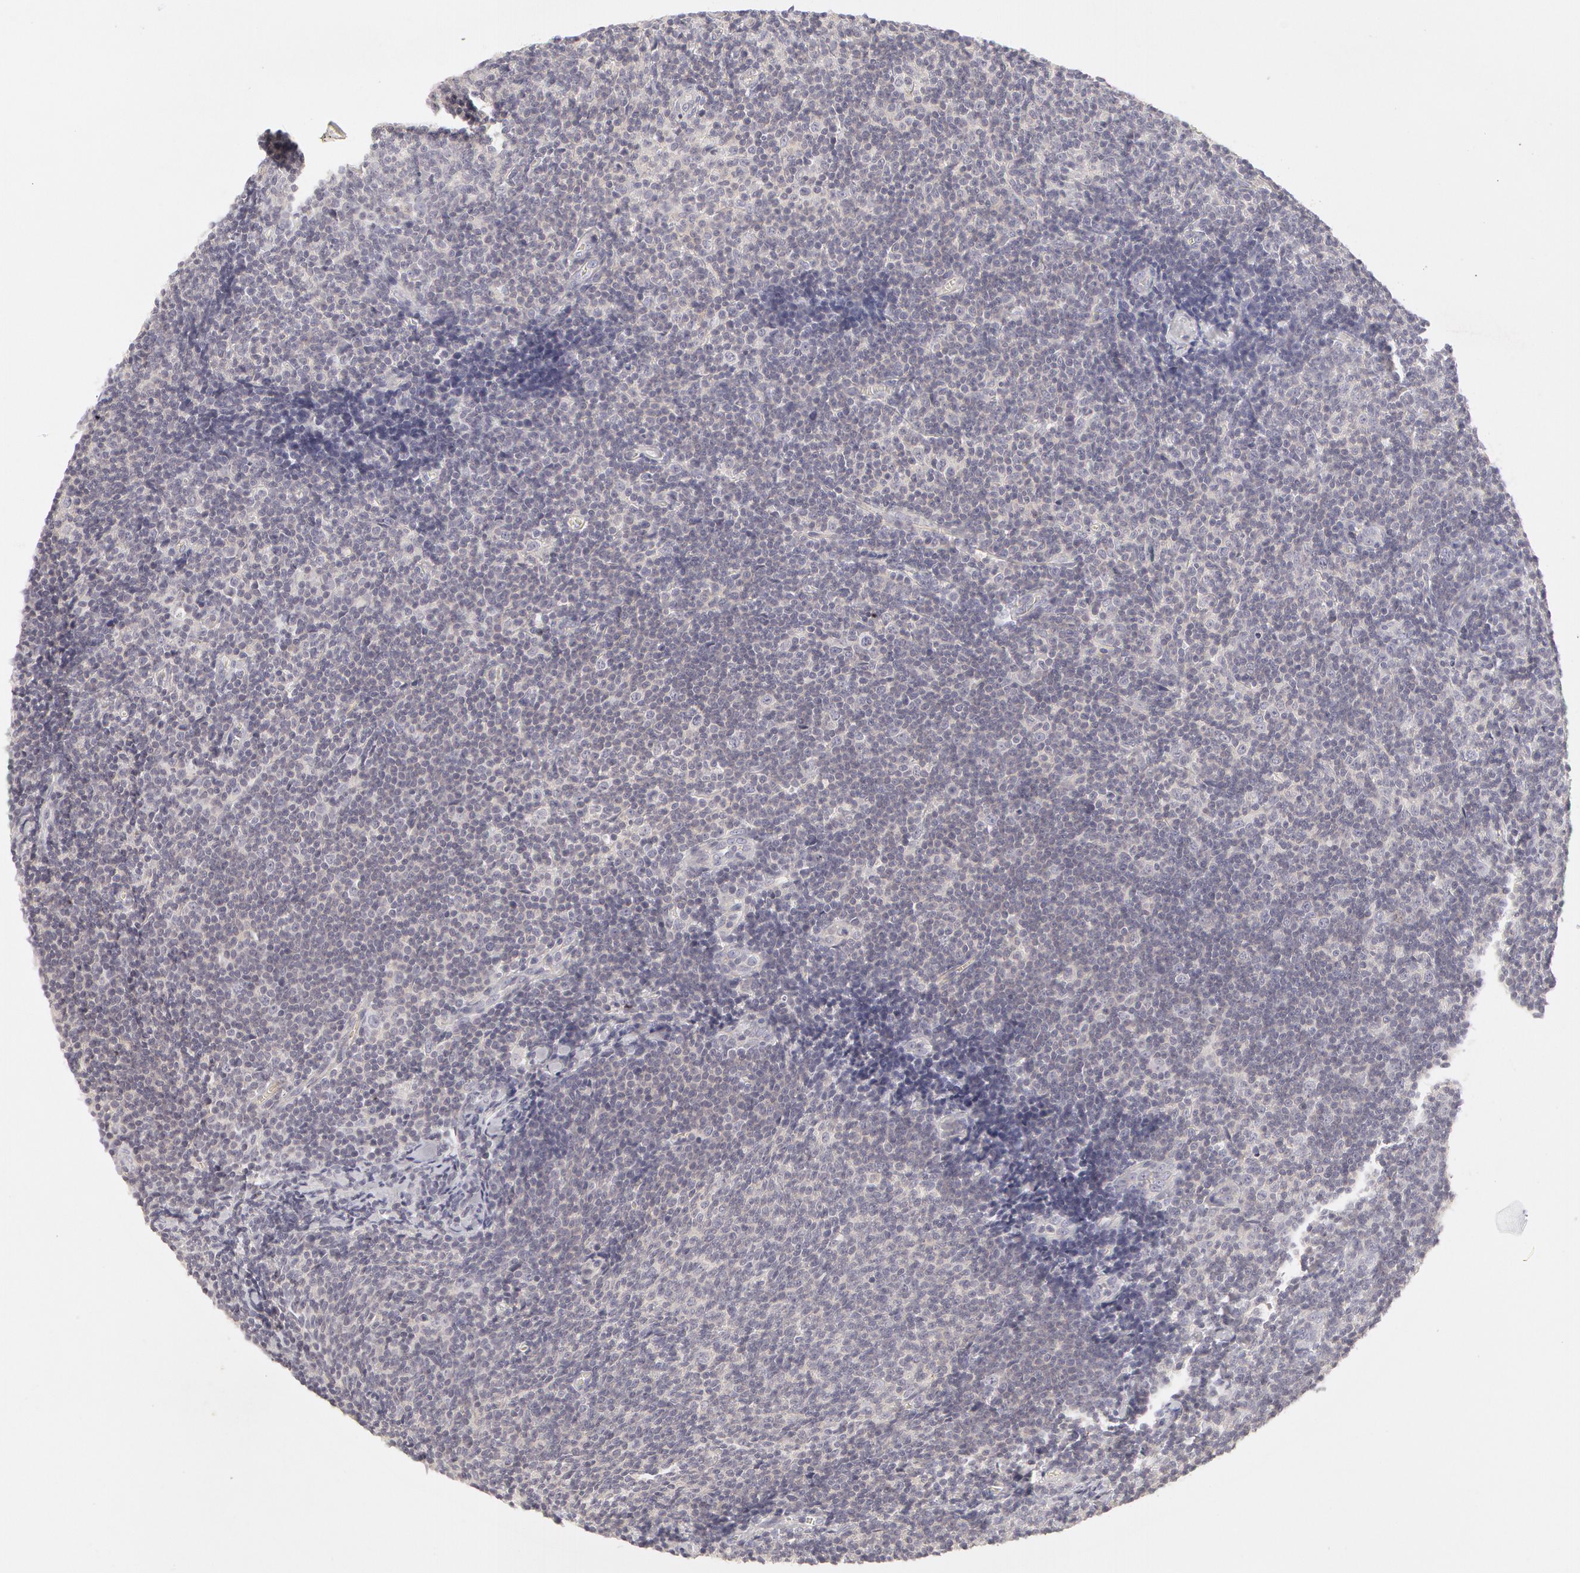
{"staining": {"intensity": "negative", "quantity": "none", "location": "none"}, "tissue": "lymphoma", "cell_type": "Tumor cells", "image_type": "cancer", "snomed": [{"axis": "morphology", "description": "Malignant lymphoma, non-Hodgkin's type, Low grade"}, {"axis": "topography", "description": "Lymph node"}], "caption": "Image shows no protein expression in tumor cells of lymphoma tissue.", "gene": "ABCB1", "patient": {"sex": "male", "age": 49}}